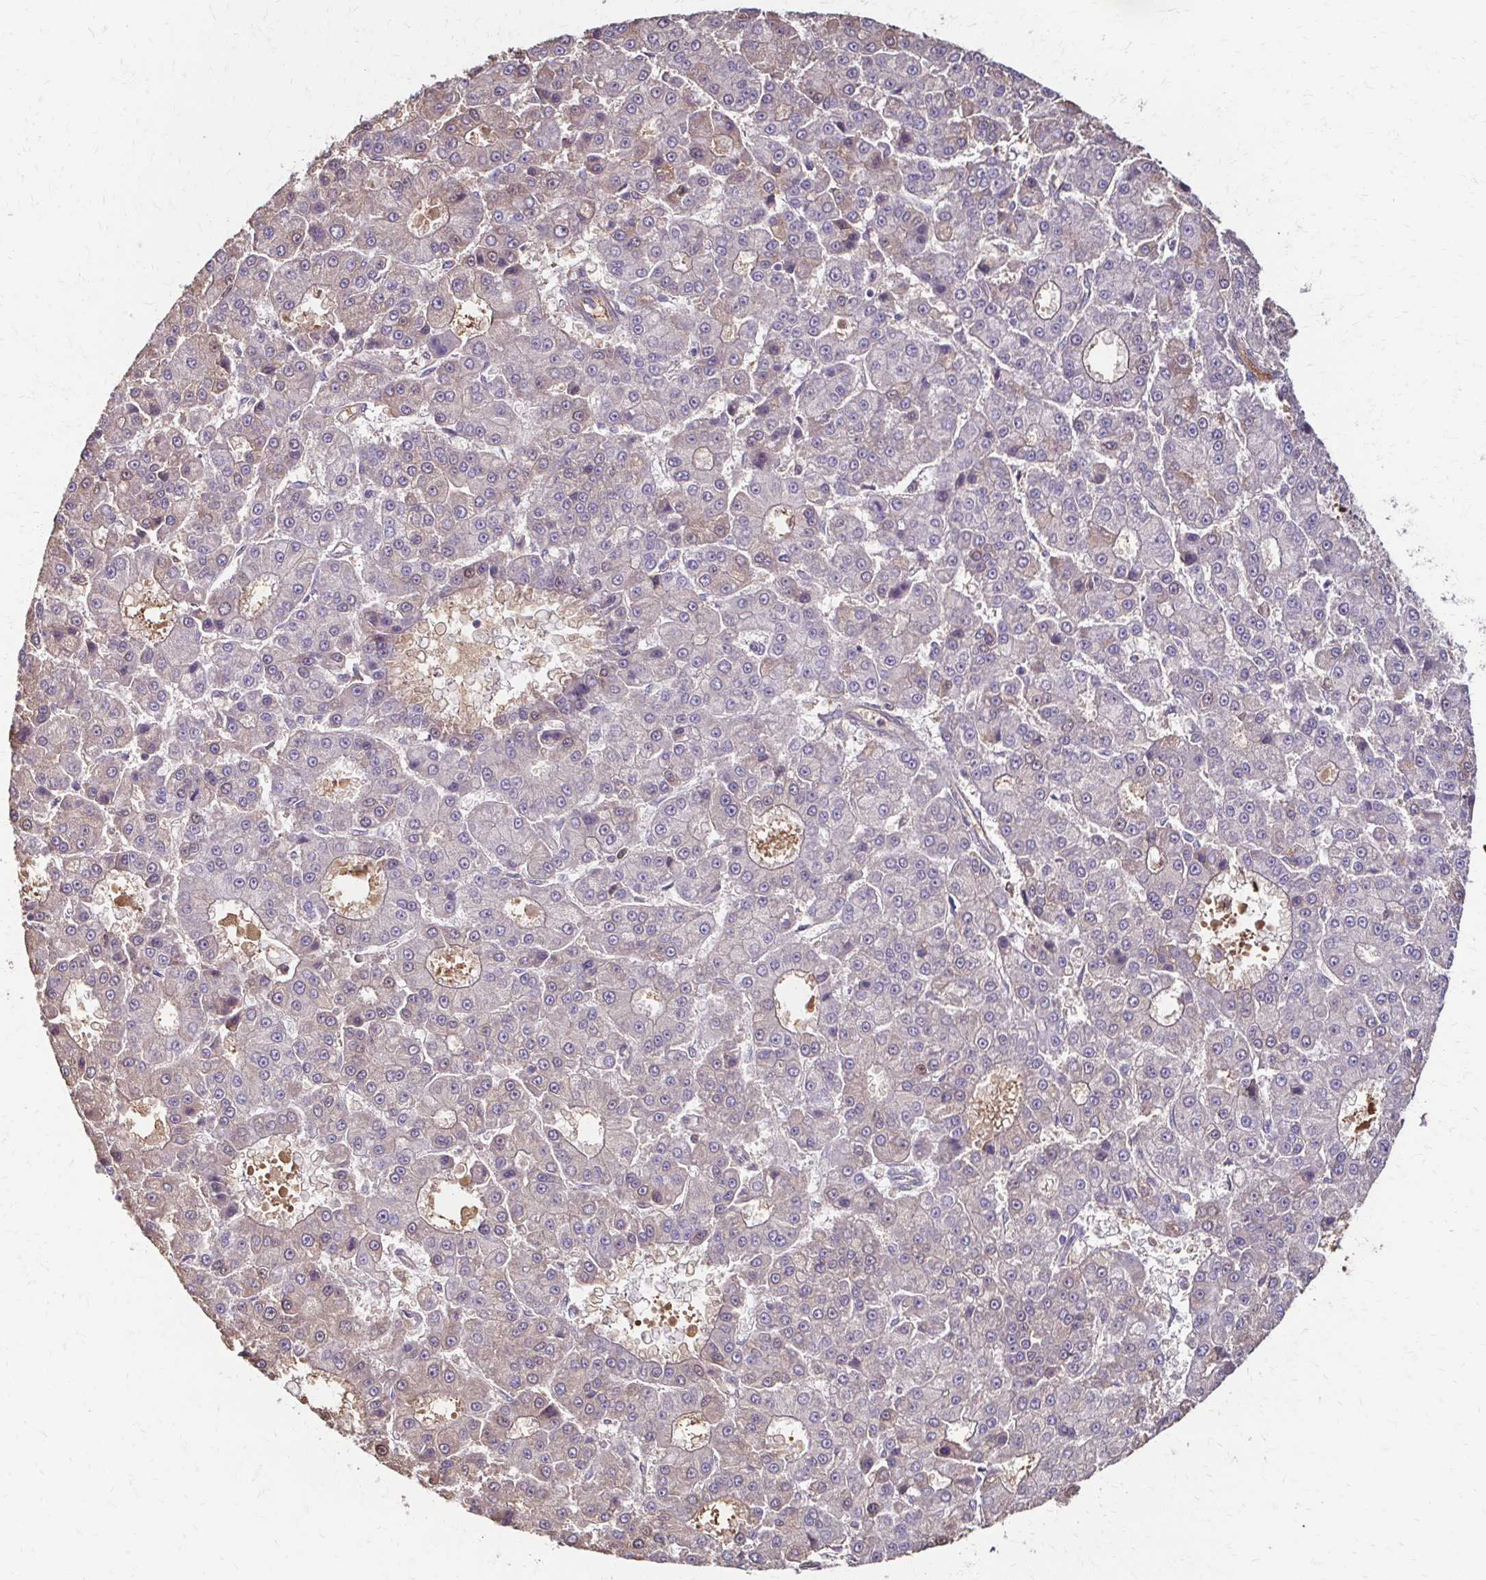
{"staining": {"intensity": "negative", "quantity": "none", "location": "none"}, "tissue": "liver cancer", "cell_type": "Tumor cells", "image_type": "cancer", "snomed": [{"axis": "morphology", "description": "Carcinoma, Hepatocellular, NOS"}, {"axis": "topography", "description": "Liver"}], "caption": "This is an IHC histopathology image of human liver cancer (hepatocellular carcinoma). There is no positivity in tumor cells.", "gene": "IL18BP", "patient": {"sex": "male", "age": 70}}